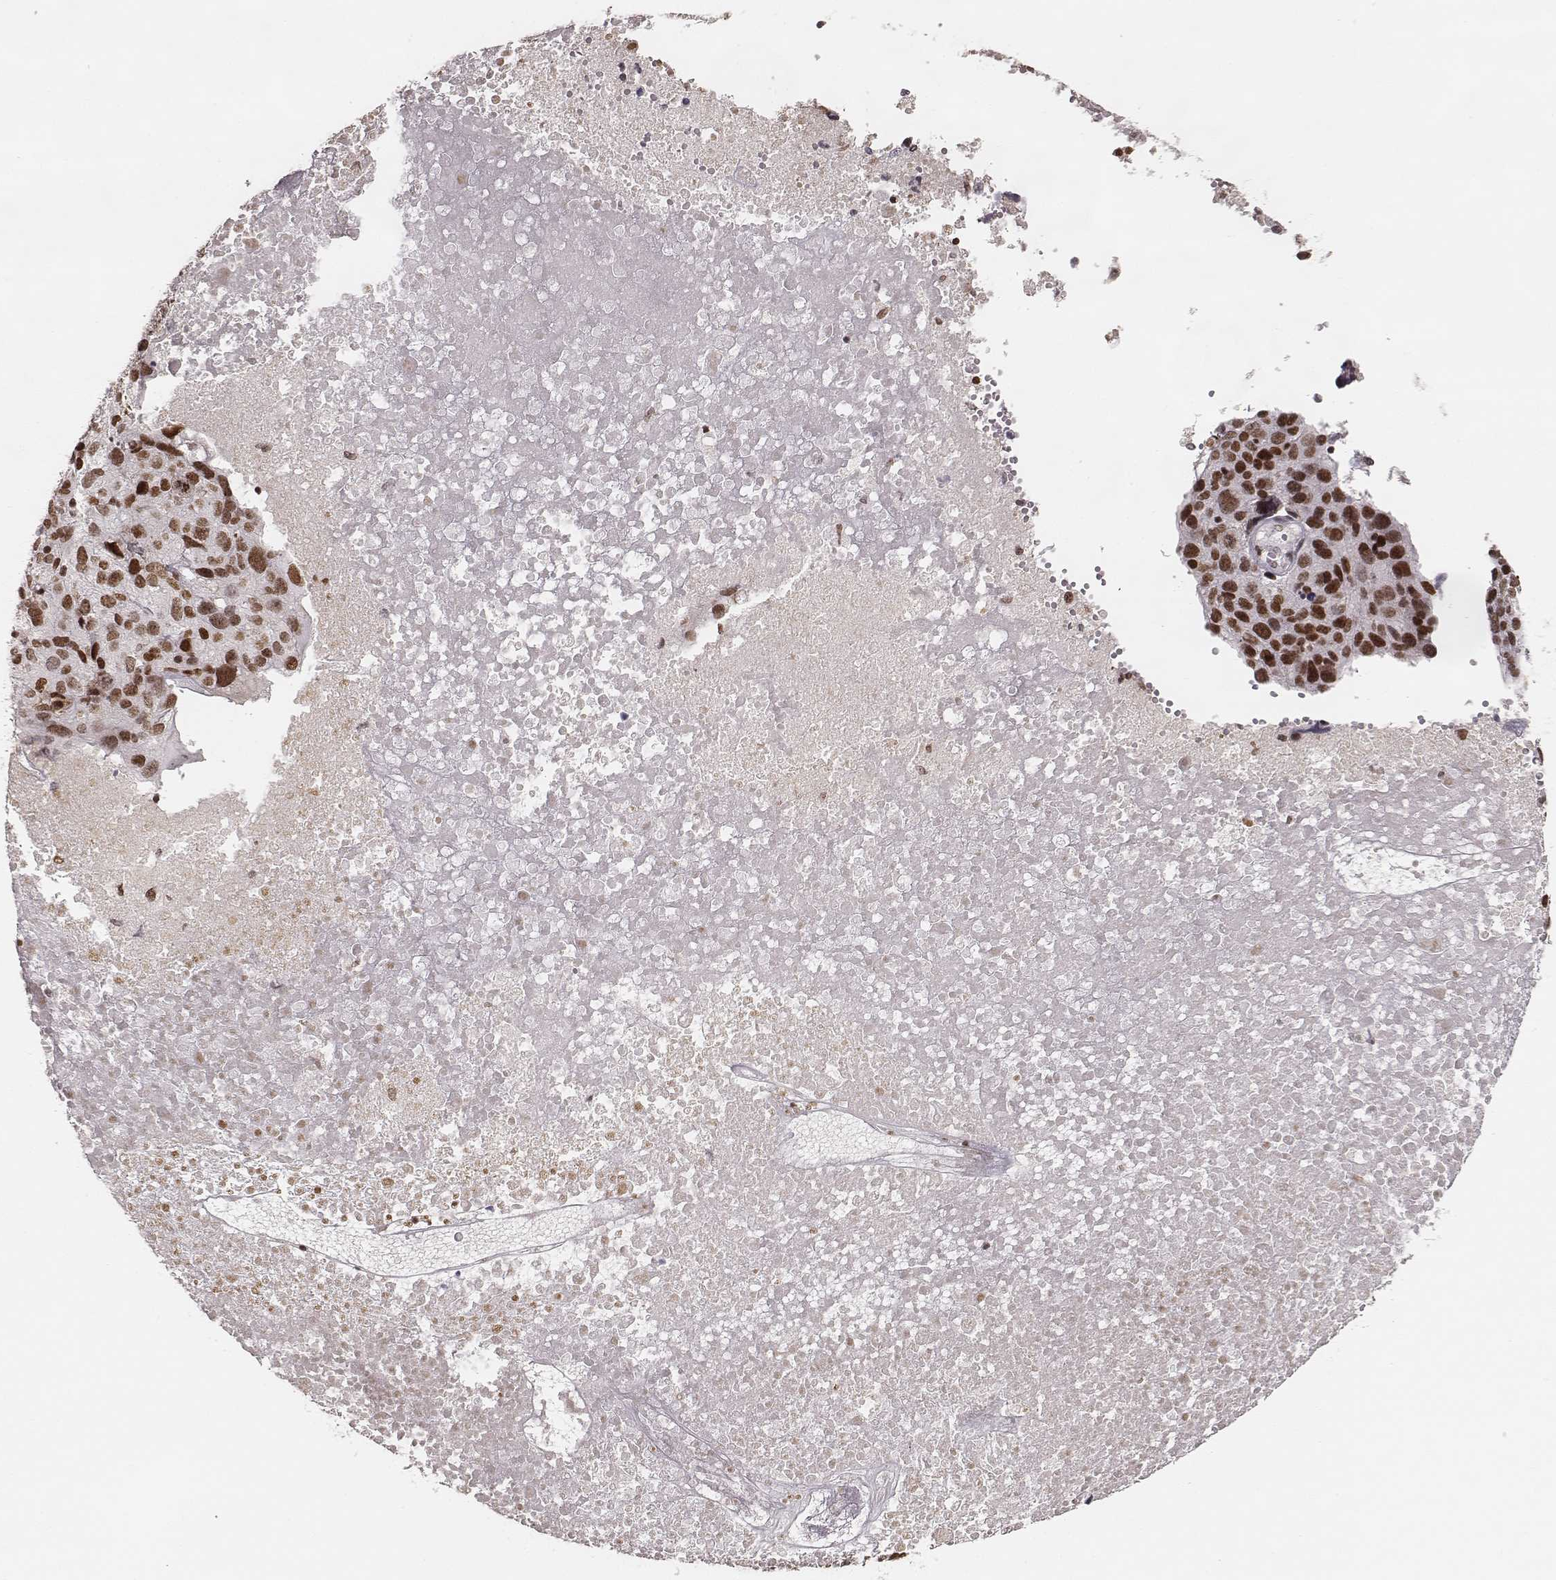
{"staining": {"intensity": "moderate", "quantity": ">75%", "location": "nuclear"}, "tissue": "ovarian cancer", "cell_type": "Tumor cells", "image_type": "cancer", "snomed": [{"axis": "morphology", "description": "Carcinoma, endometroid"}, {"axis": "topography", "description": "Ovary"}], "caption": "The immunohistochemical stain highlights moderate nuclear staining in tumor cells of ovarian endometroid carcinoma tissue.", "gene": "PARP1", "patient": {"sex": "female", "age": 58}}